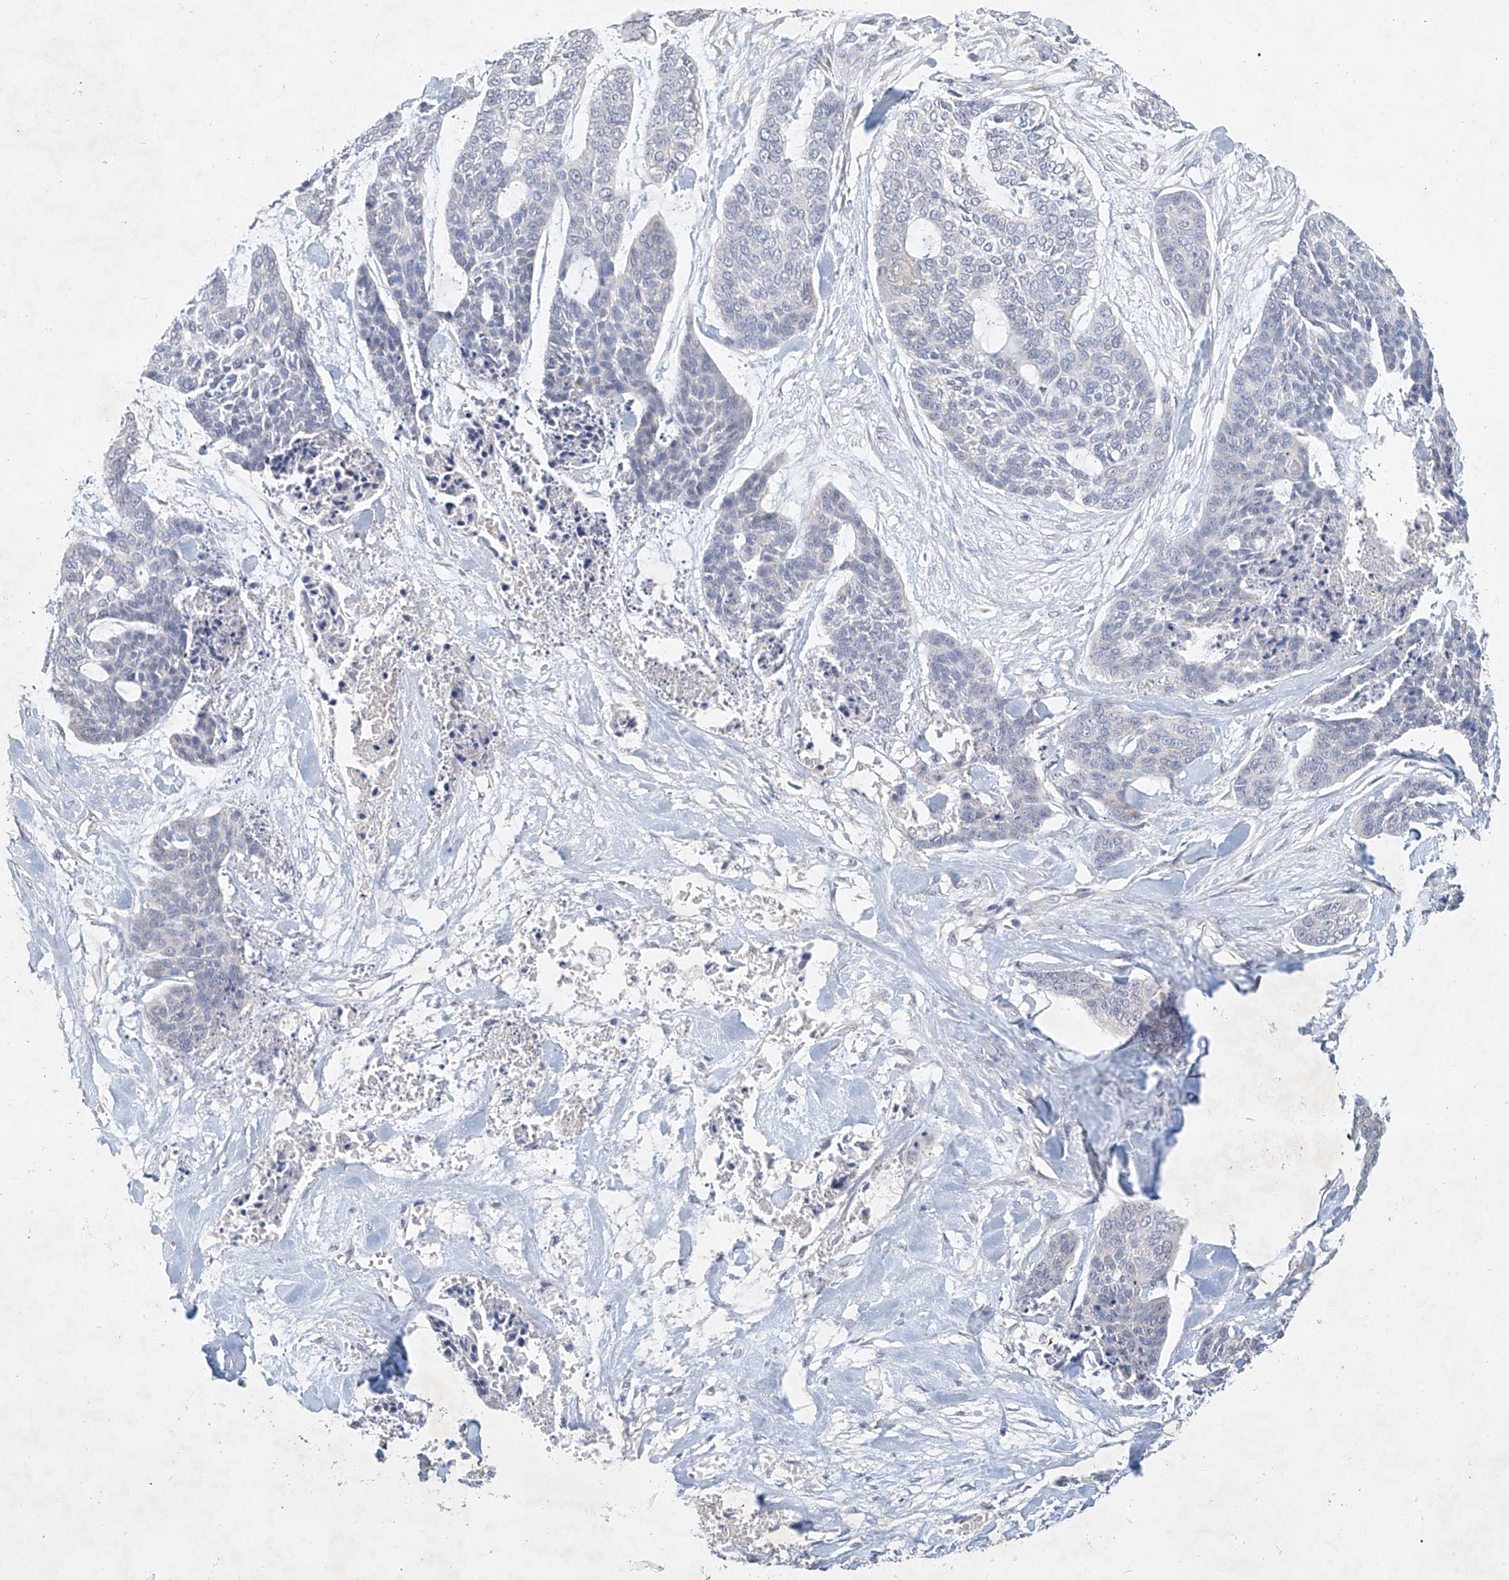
{"staining": {"intensity": "negative", "quantity": "none", "location": "none"}, "tissue": "skin cancer", "cell_type": "Tumor cells", "image_type": "cancer", "snomed": [{"axis": "morphology", "description": "Basal cell carcinoma"}, {"axis": "topography", "description": "Skin"}], "caption": "Skin cancer stained for a protein using immunohistochemistry (IHC) displays no expression tumor cells.", "gene": "CARMIL1", "patient": {"sex": "female", "age": 64}}